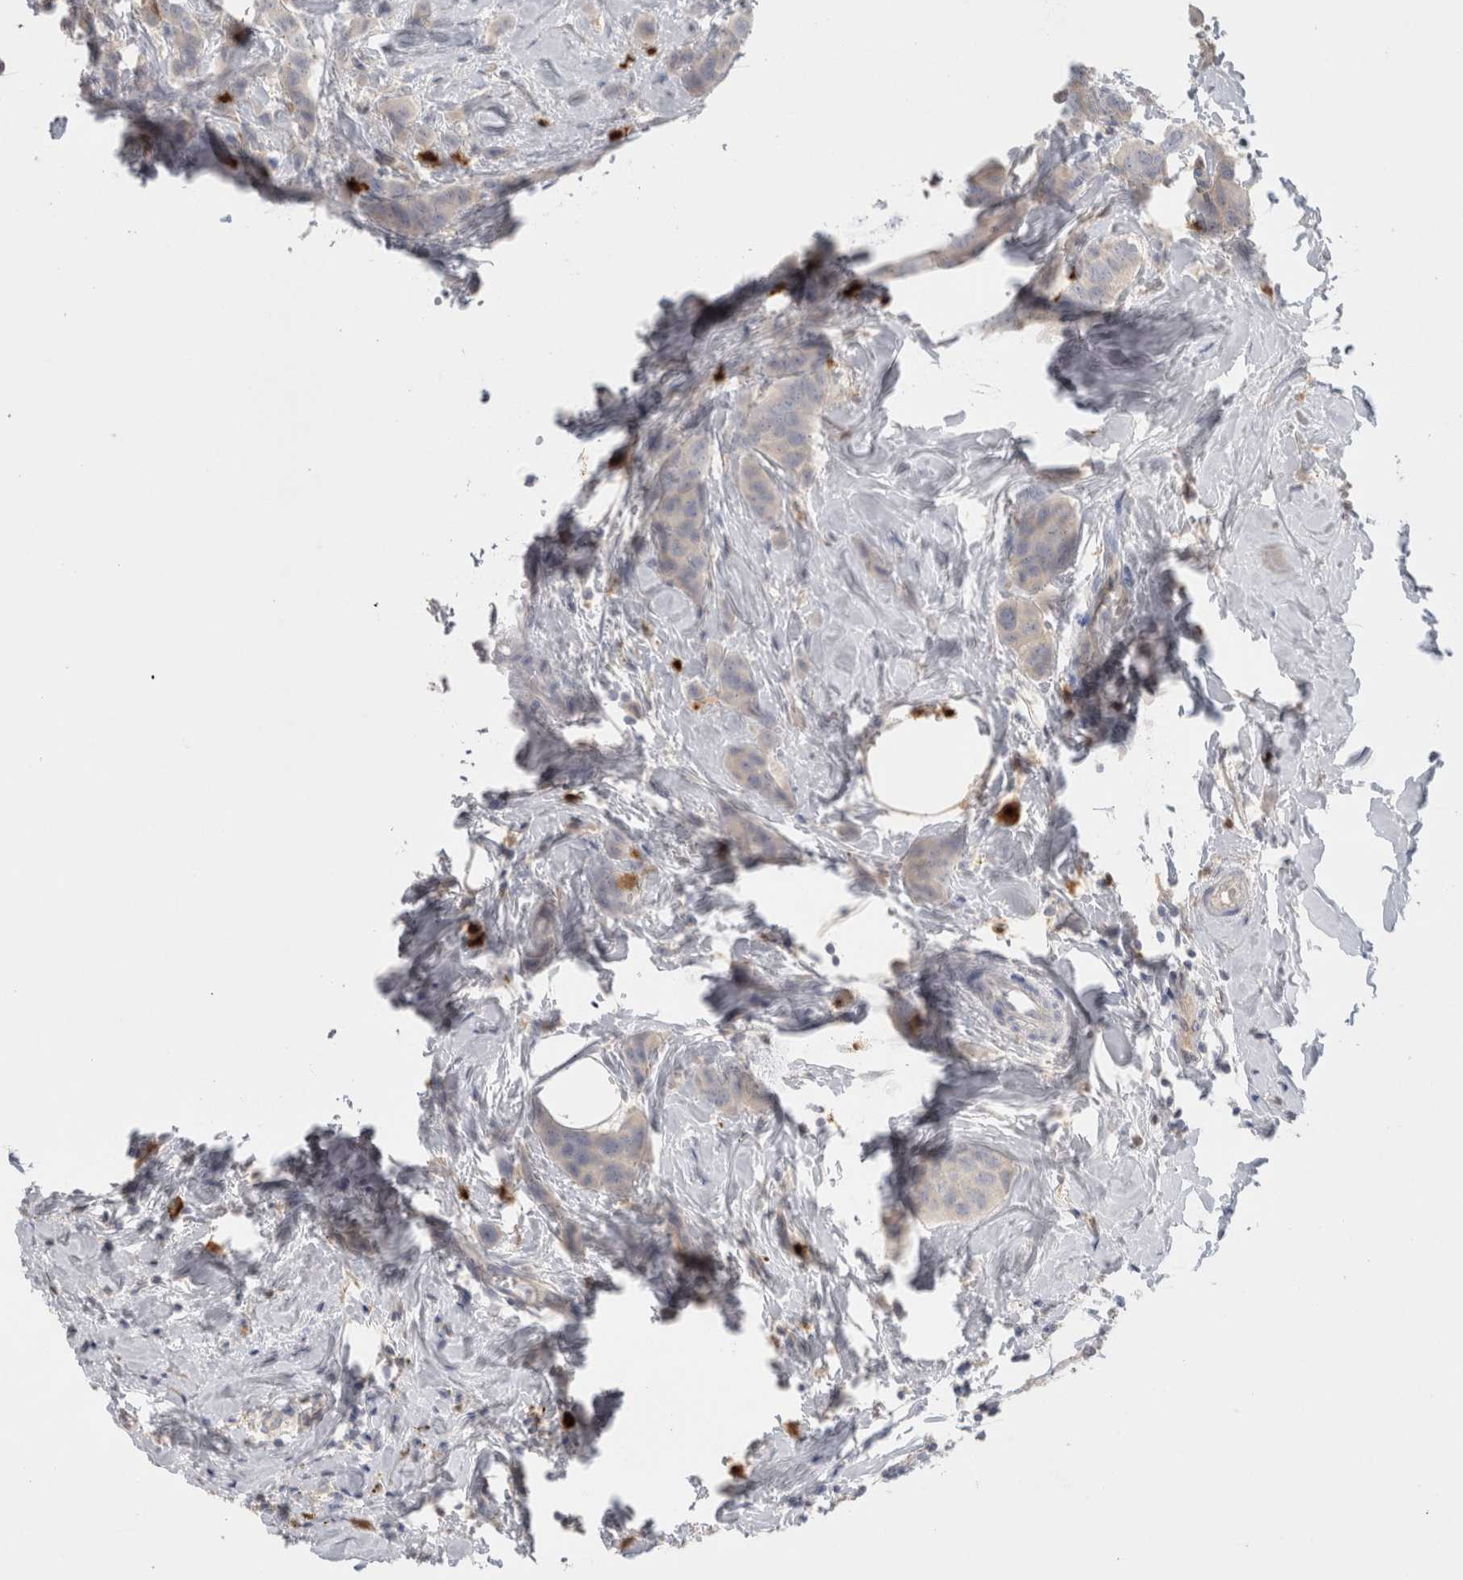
{"staining": {"intensity": "negative", "quantity": "none", "location": "none"}, "tissue": "breast cancer", "cell_type": "Tumor cells", "image_type": "cancer", "snomed": [{"axis": "morphology", "description": "Duct carcinoma"}, {"axis": "topography", "description": "Breast"}], "caption": "An IHC photomicrograph of breast cancer is shown. There is no staining in tumor cells of breast cancer.", "gene": "HPGDS", "patient": {"sex": "female", "age": 50}}